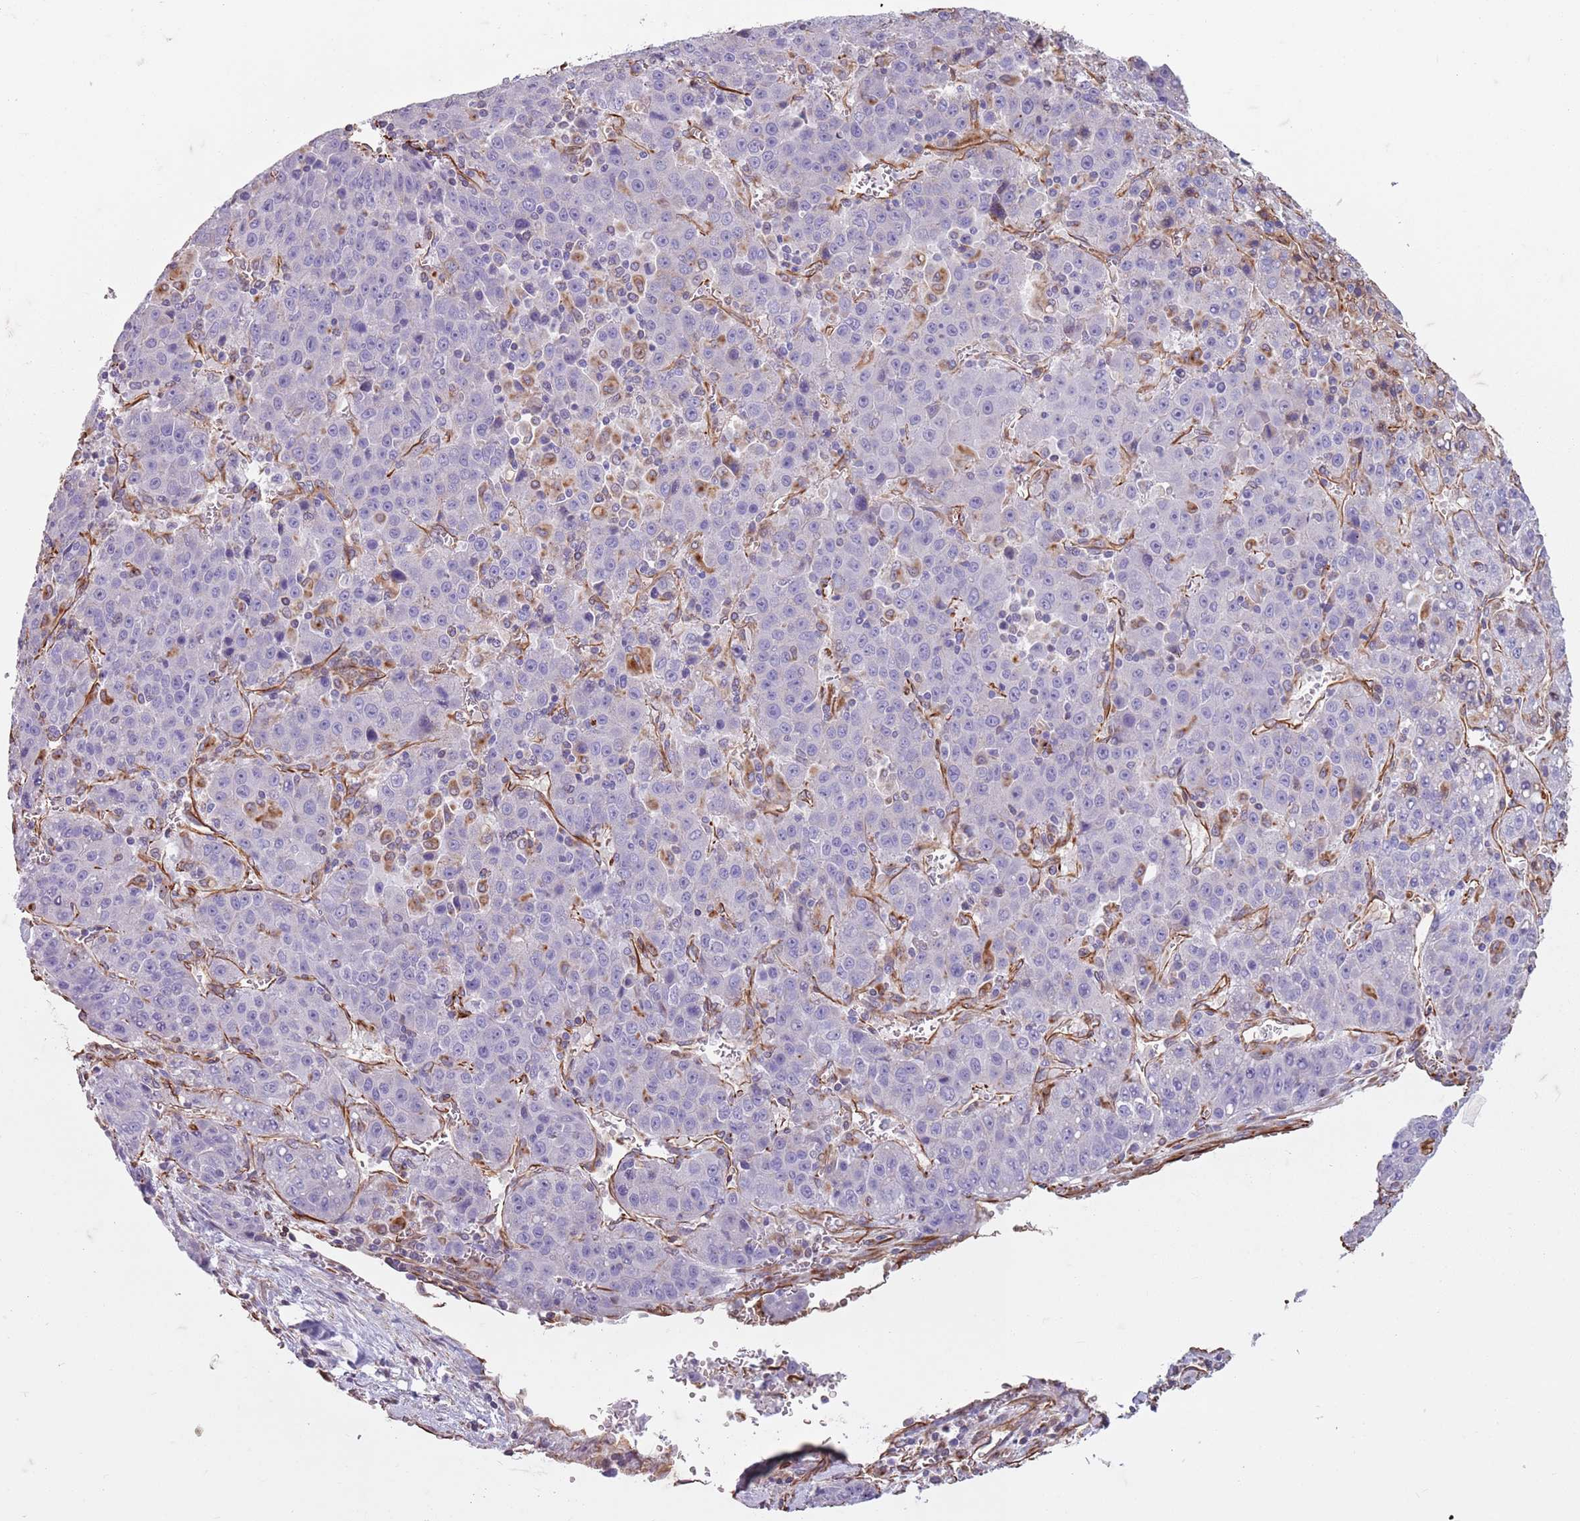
{"staining": {"intensity": "negative", "quantity": "none", "location": "none"}, "tissue": "liver cancer", "cell_type": "Tumor cells", "image_type": "cancer", "snomed": [{"axis": "morphology", "description": "Carcinoma, Hepatocellular, NOS"}, {"axis": "topography", "description": "Liver"}], "caption": "Immunohistochemical staining of human hepatocellular carcinoma (liver) exhibits no significant expression in tumor cells.", "gene": "TAS2R38", "patient": {"sex": "female", "age": 53}}